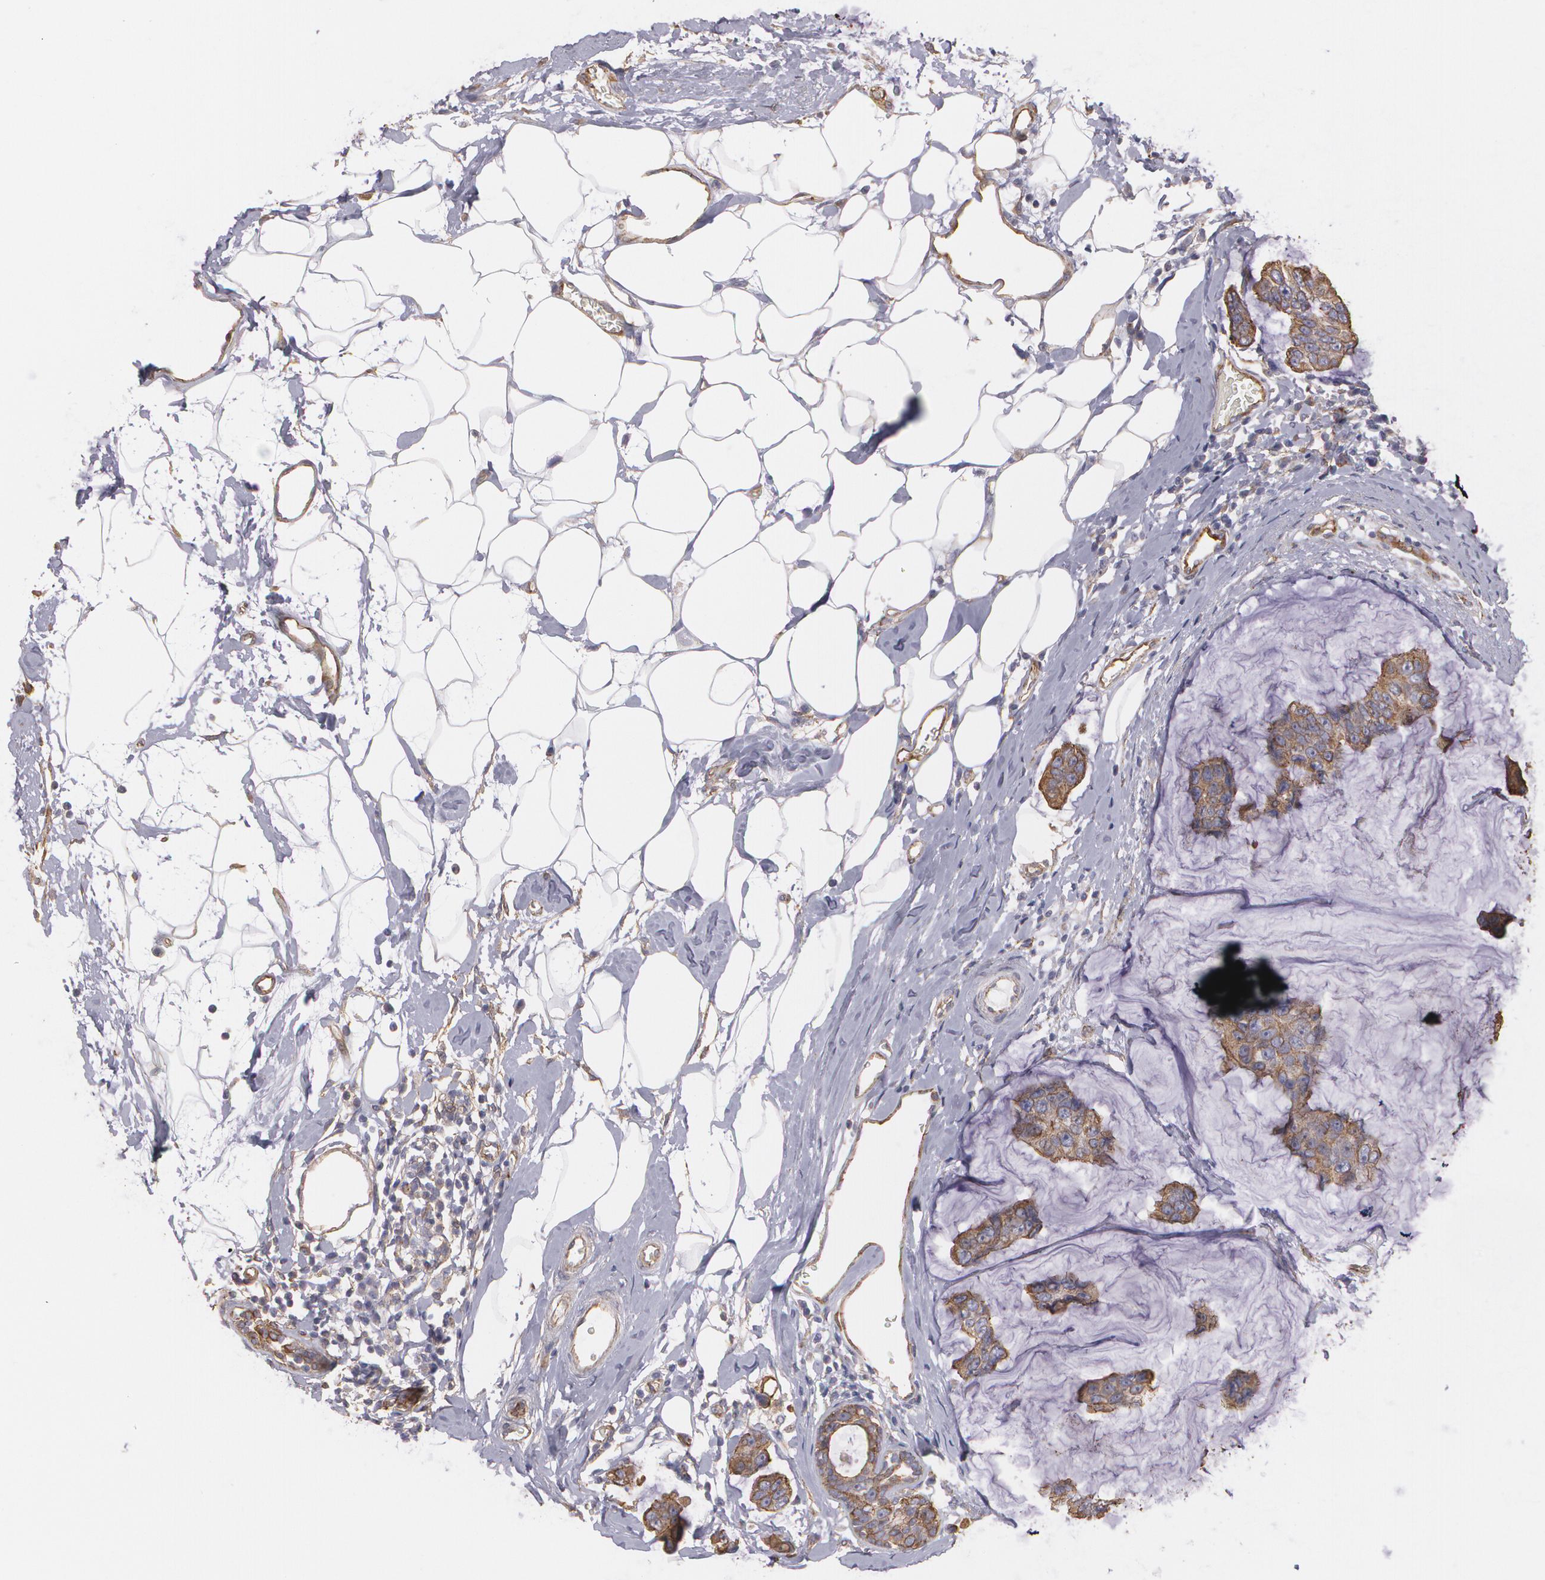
{"staining": {"intensity": "moderate", "quantity": ">75%", "location": "cytoplasmic/membranous"}, "tissue": "breast cancer", "cell_type": "Tumor cells", "image_type": "cancer", "snomed": [{"axis": "morphology", "description": "Normal tissue, NOS"}, {"axis": "morphology", "description": "Duct carcinoma"}, {"axis": "topography", "description": "Breast"}], "caption": "Human breast cancer stained with a brown dye displays moderate cytoplasmic/membranous positive positivity in about >75% of tumor cells.", "gene": "TJP1", "patient": {"sex": "female", "age": 50}}